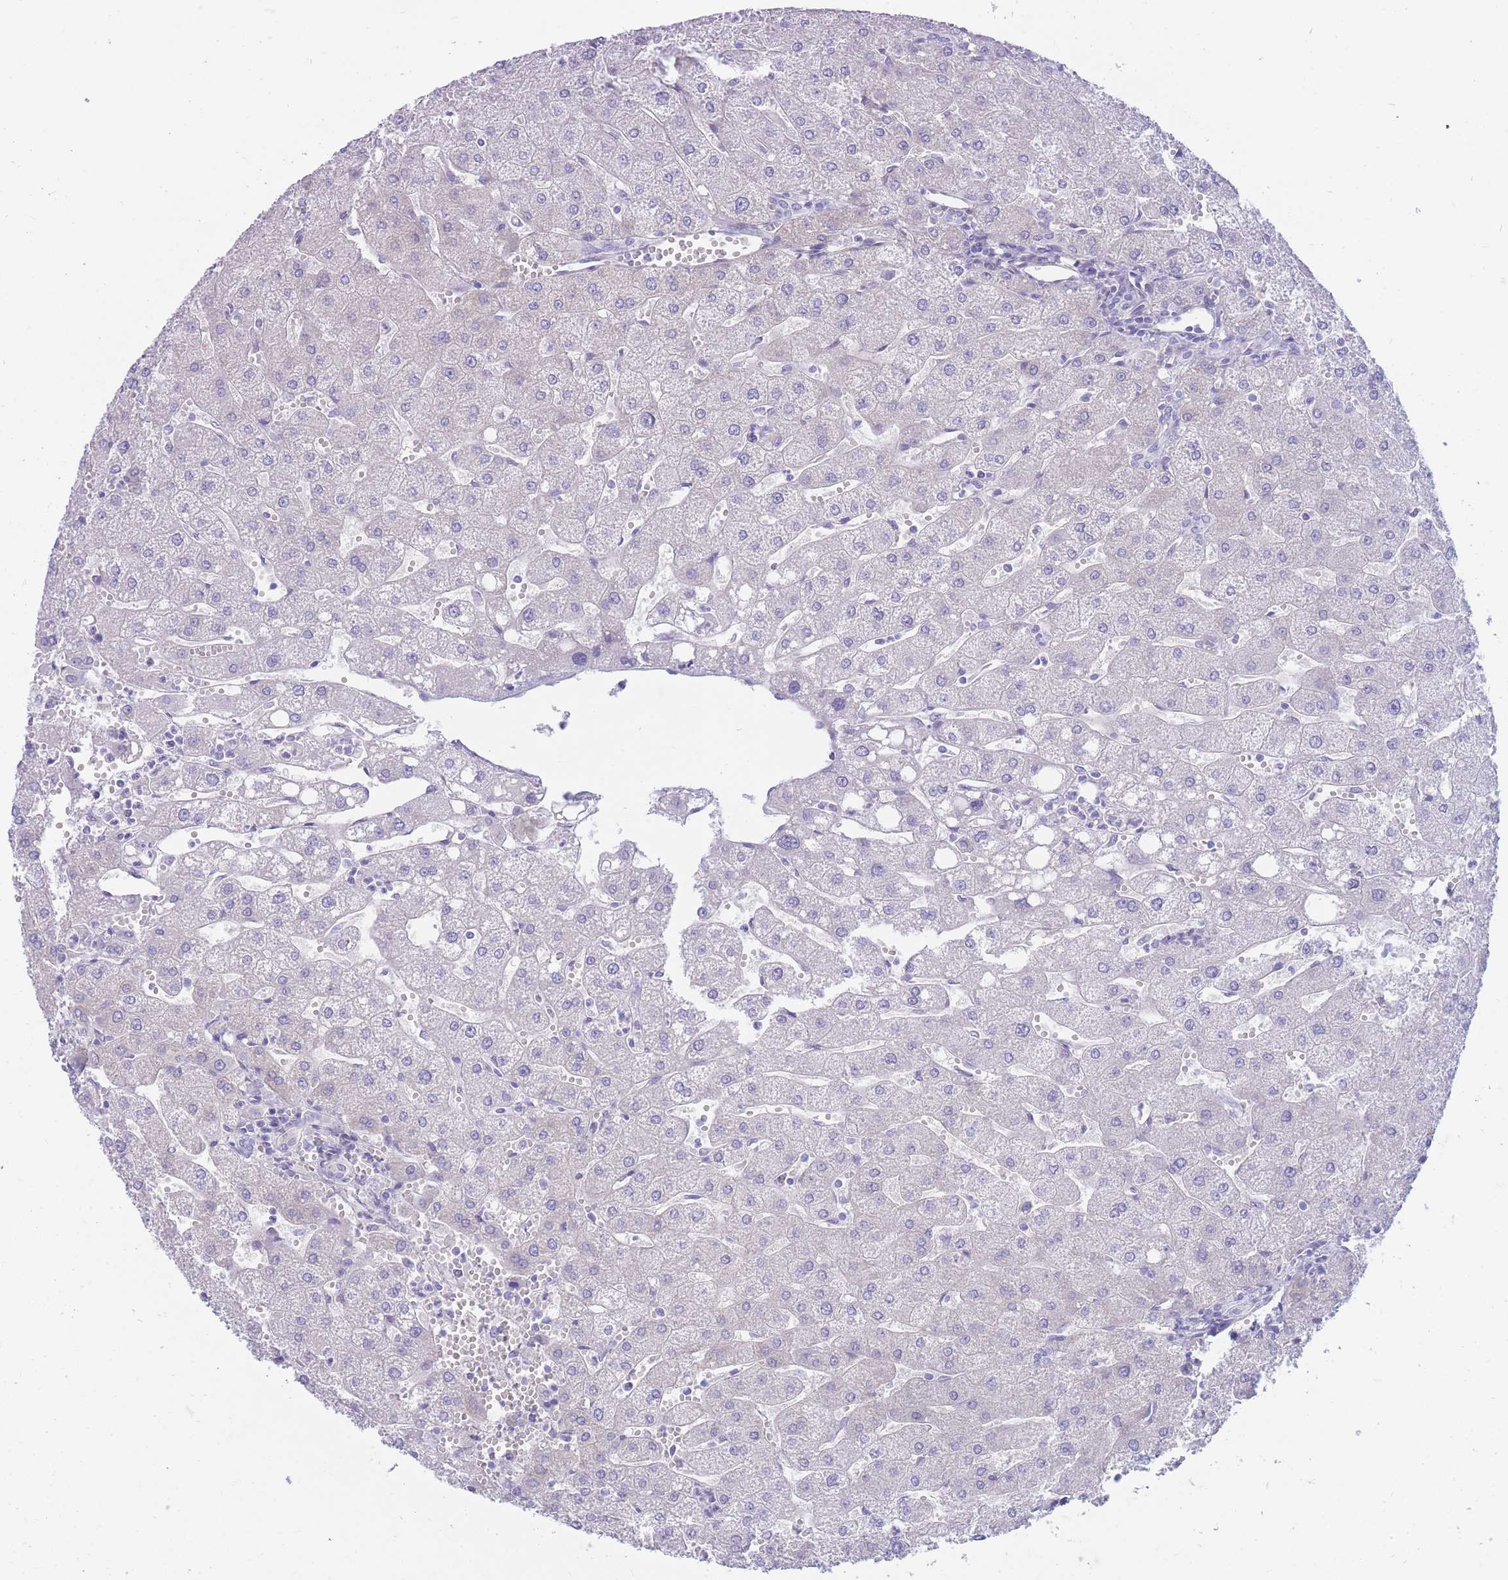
{"staining": {"intensity": "negative", "quantity": "none", "location": "none"}, "tissue": "liver", "cell_type": "Cholangiocytes", "image_type": "normal", "snomed": [{"axis": "morphology", "description": "Normal tissue, NOS"}, {"axis": "topography", "description": "Liver"}], "caption": "IHC histopathology image of unremarkable liver: human liver stained with DAB demonstrates no significant protein positivity in cholangiocytes.", "gene": "MTSS2", "patient": {"sex": "male", "age": 67}}